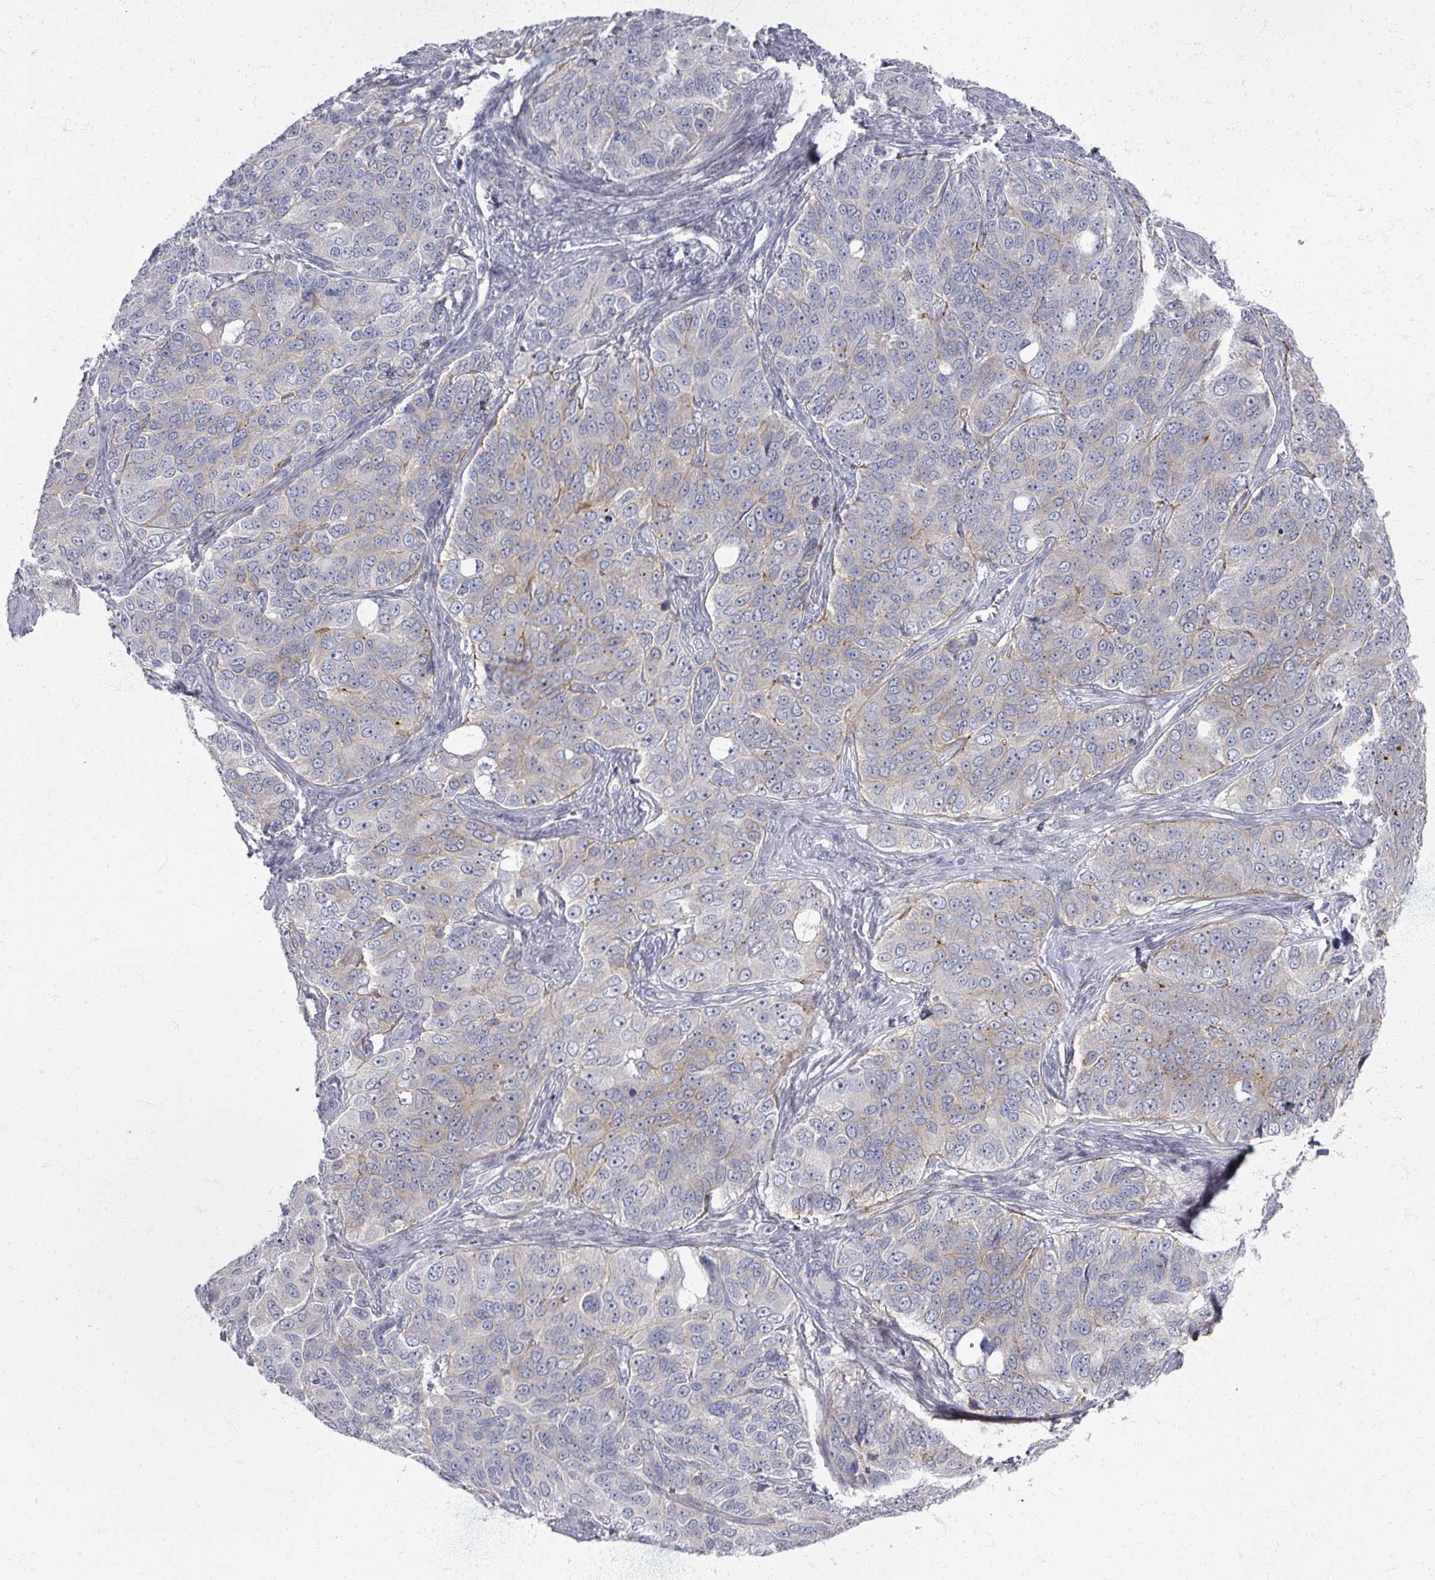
{"staining": {"intensity": "negative", "quantity": "none", "location": "none"}, "tissue": "ovarian cancer", "cell_type": "Tumor cells", "image_type": "cancer", "snomed": [{"axis": "morphology", "description": "Carcinoma, endometroid"}, {"axis": "topography", "description": "Ovary"}], "caption": "IHC histopathology image of neoplastic tissue: human endometroid carcinoma (ovarian) stained with DAB shows no significant protein positivity in tumor cells.", "gene": "TTYH3", "patient": {"sex": "female", "age": 51}}